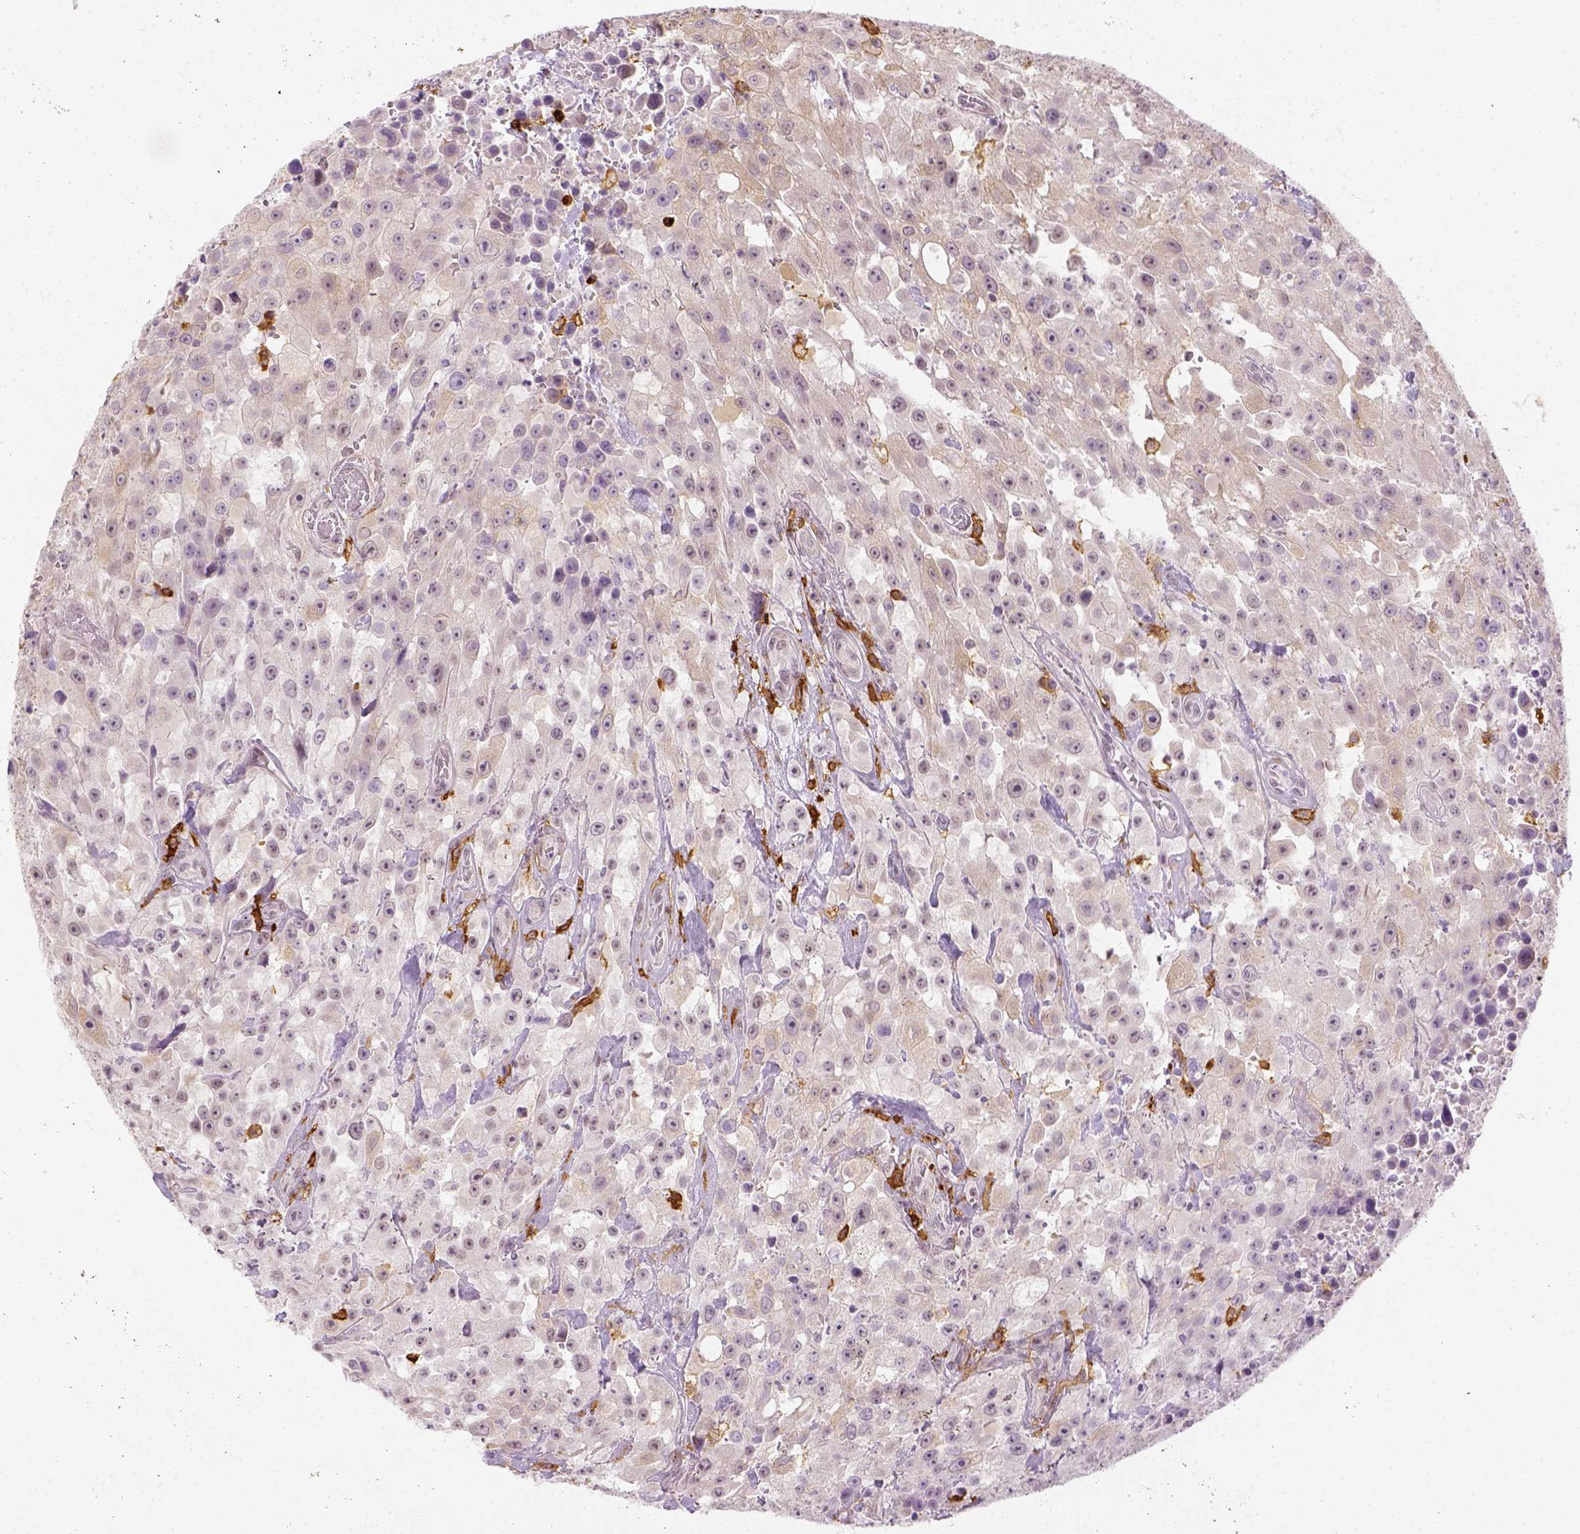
{"staining": {"intensity": "negative", "quantity": "none", "location": "none"}, "tissue": "urothelial cancer", "cell_type": "Tumor cells", "image_type": "cancer", "snomed": [{"axis": "morphology", "description": "Urothelial carcinoma, High grade"}, {"axis": "topography", "description": "Urinary bladder"}], "caption": "Urothelial cancer was stained to show a protein in brown. There is no significant expression in tumor cells.", "gene": "CD14", "patient": {"sex": "male", "age": 79}}